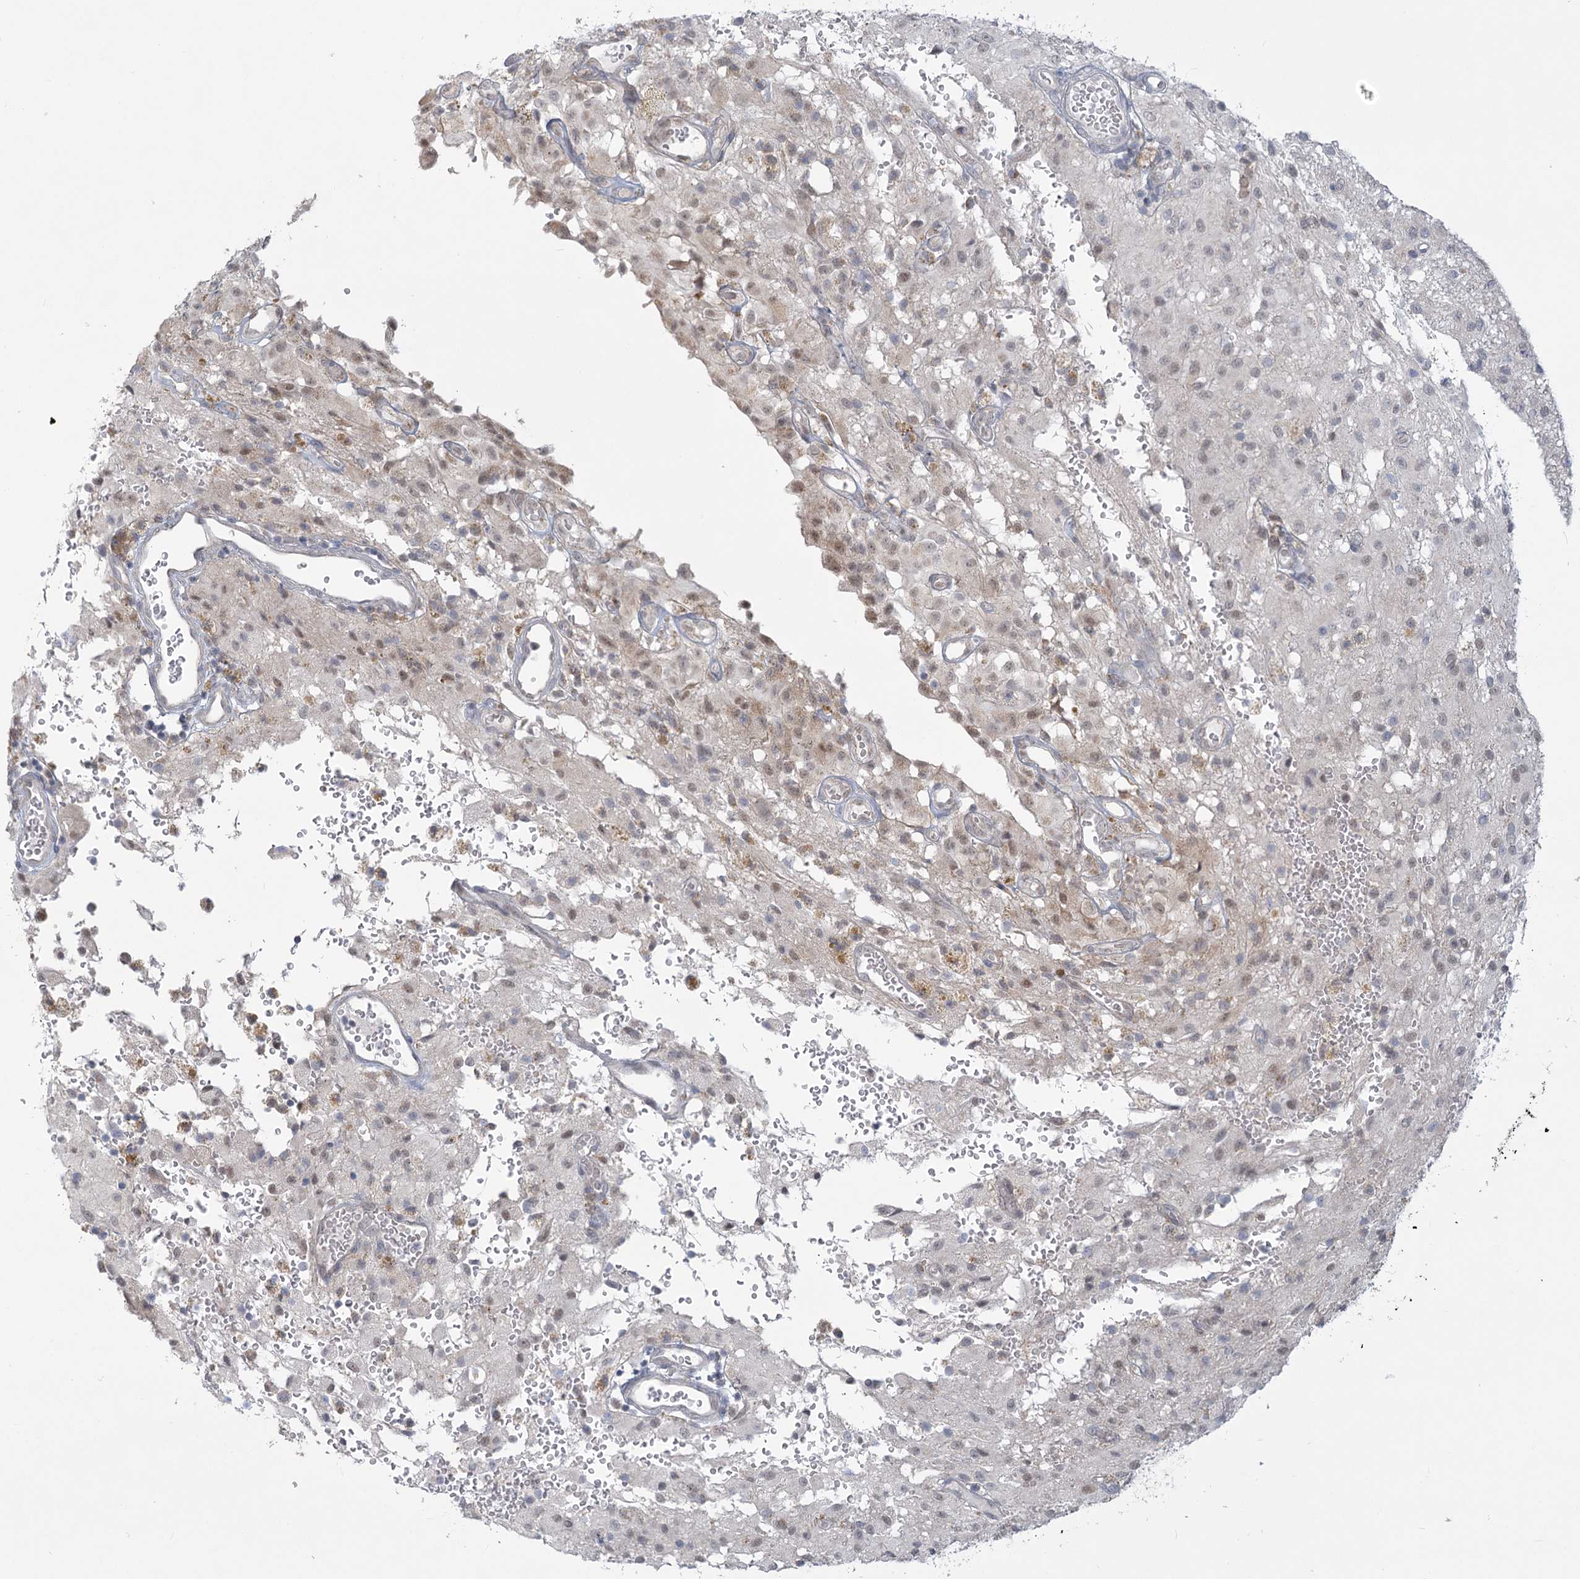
{"staining": {"intensity": "weak", "quantity": "<25%", "location": "nuclear"}, "tissue": "glioma", "cell_type": "Tumor cells", "image_type": "cancer", "snomed": [{"axis": "morphology", "description": "Glioma, malignant, High grade"}, {"axis": "topography", "description": "Brain"}], "caption": "A photomicrograph of glioma stained for a protein displays no brown staining in tumor cells. Brightfield microscopy of immunohistochemistry stained with DAB (3,3'-diaminobenzidine) (brown) and hematoxylin (blue), captured at high magnification.", "gene": "MTG1", "patient": {"sex": "female", "age": 59}}